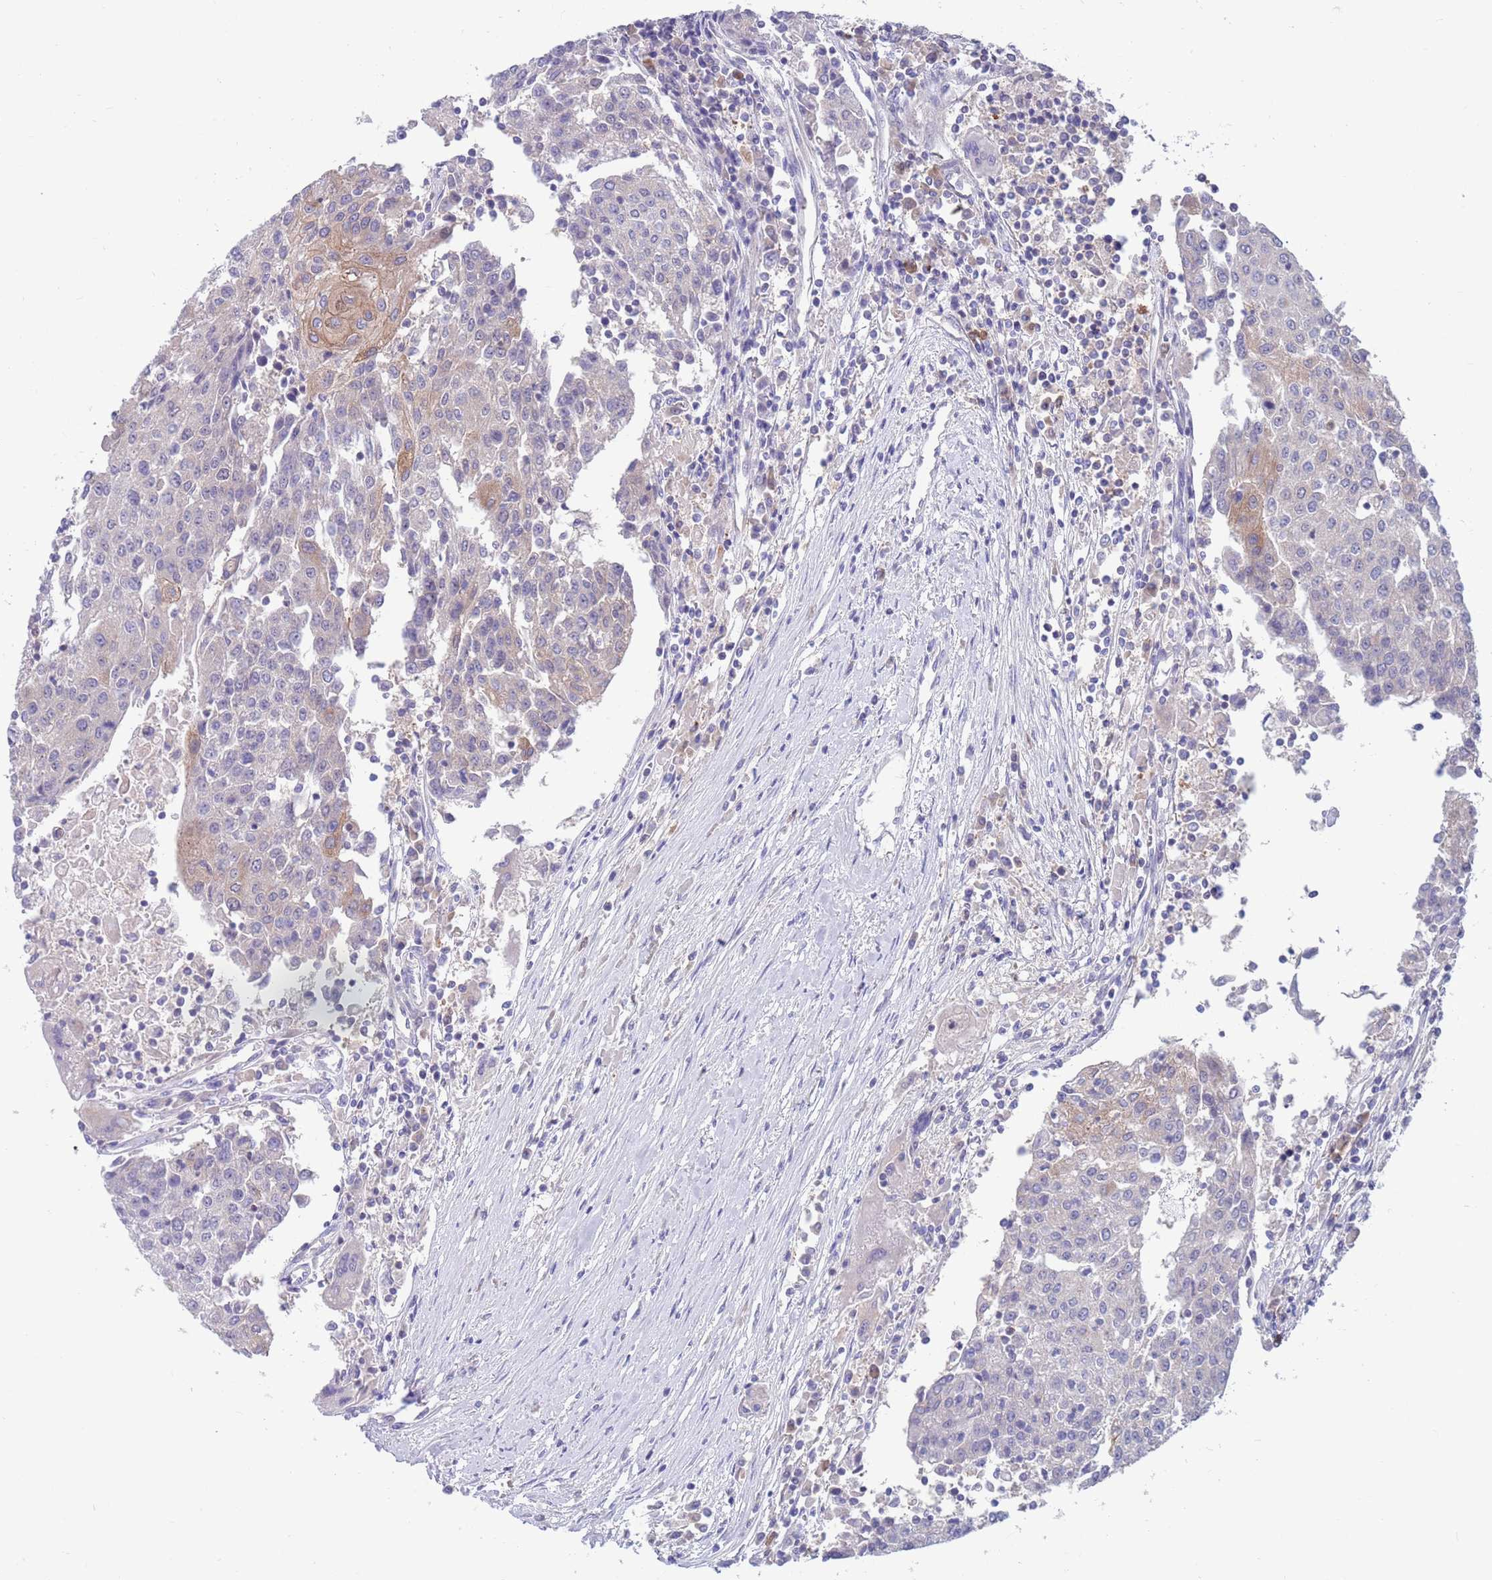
{"staining": {"intensity": "weak", "quantity": "<25%", "location": "cytoplasmic/membranous"}, "tissue": "urothelial cancer", "cell_type": "Tumor cells", "image_type": "cancer", "snomed": [{"axis": "morphology", "description": "Urothelial carcinoma, High grade"}, {"axis": "topography", "description": "Urinary bladder"}], "caption": "Tumor cells are negative for protein expression in human high-grade urothelial carcinoma.", "gene": "KLHL29", "patient": {"sex": "female", "age": 85}}